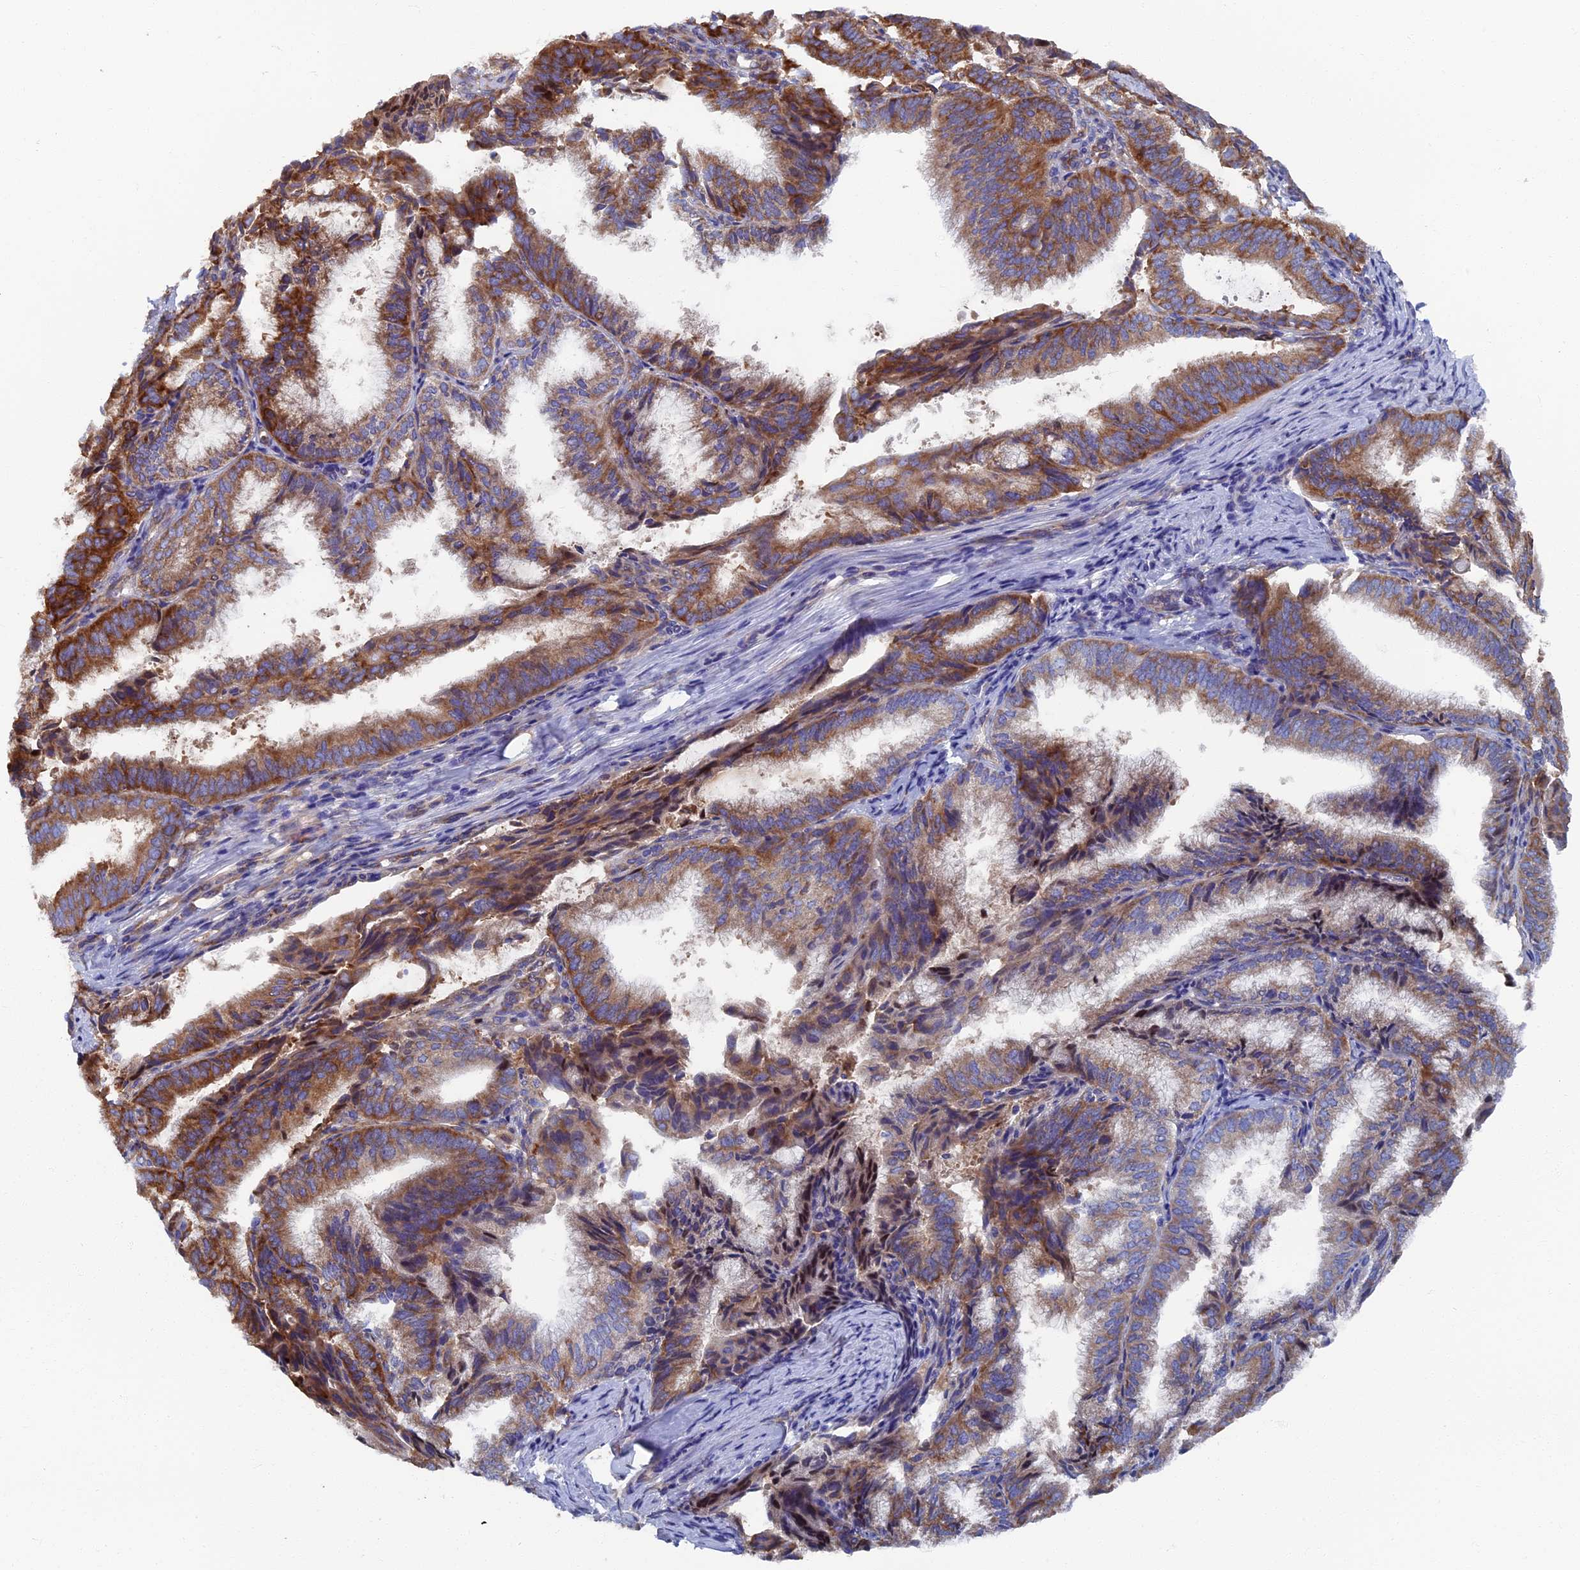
{"staining": {"intensity": "moderate", "quantity": "25%-75%", "location": "cytoplasmic/membranous"}, "tissue": "endometrial cancer", "cell_type": "Tumor cells", "image_type": "cancer", "snomed": [{"axis": "morphology", "description": "Adenocarcinoma, NOS"}, {"axis": "topography", "description": "Endometrium"}], "caption": "An IHC photomicrograph of neoplastic tissue is shown. Protein staining in brown labels moderate cytoplasmic/membranous positivity in adenocarcinoma (endometrial) within tumor cells.", "gene": "YBX1", "patient": {"sex": "female", "age": 49}}